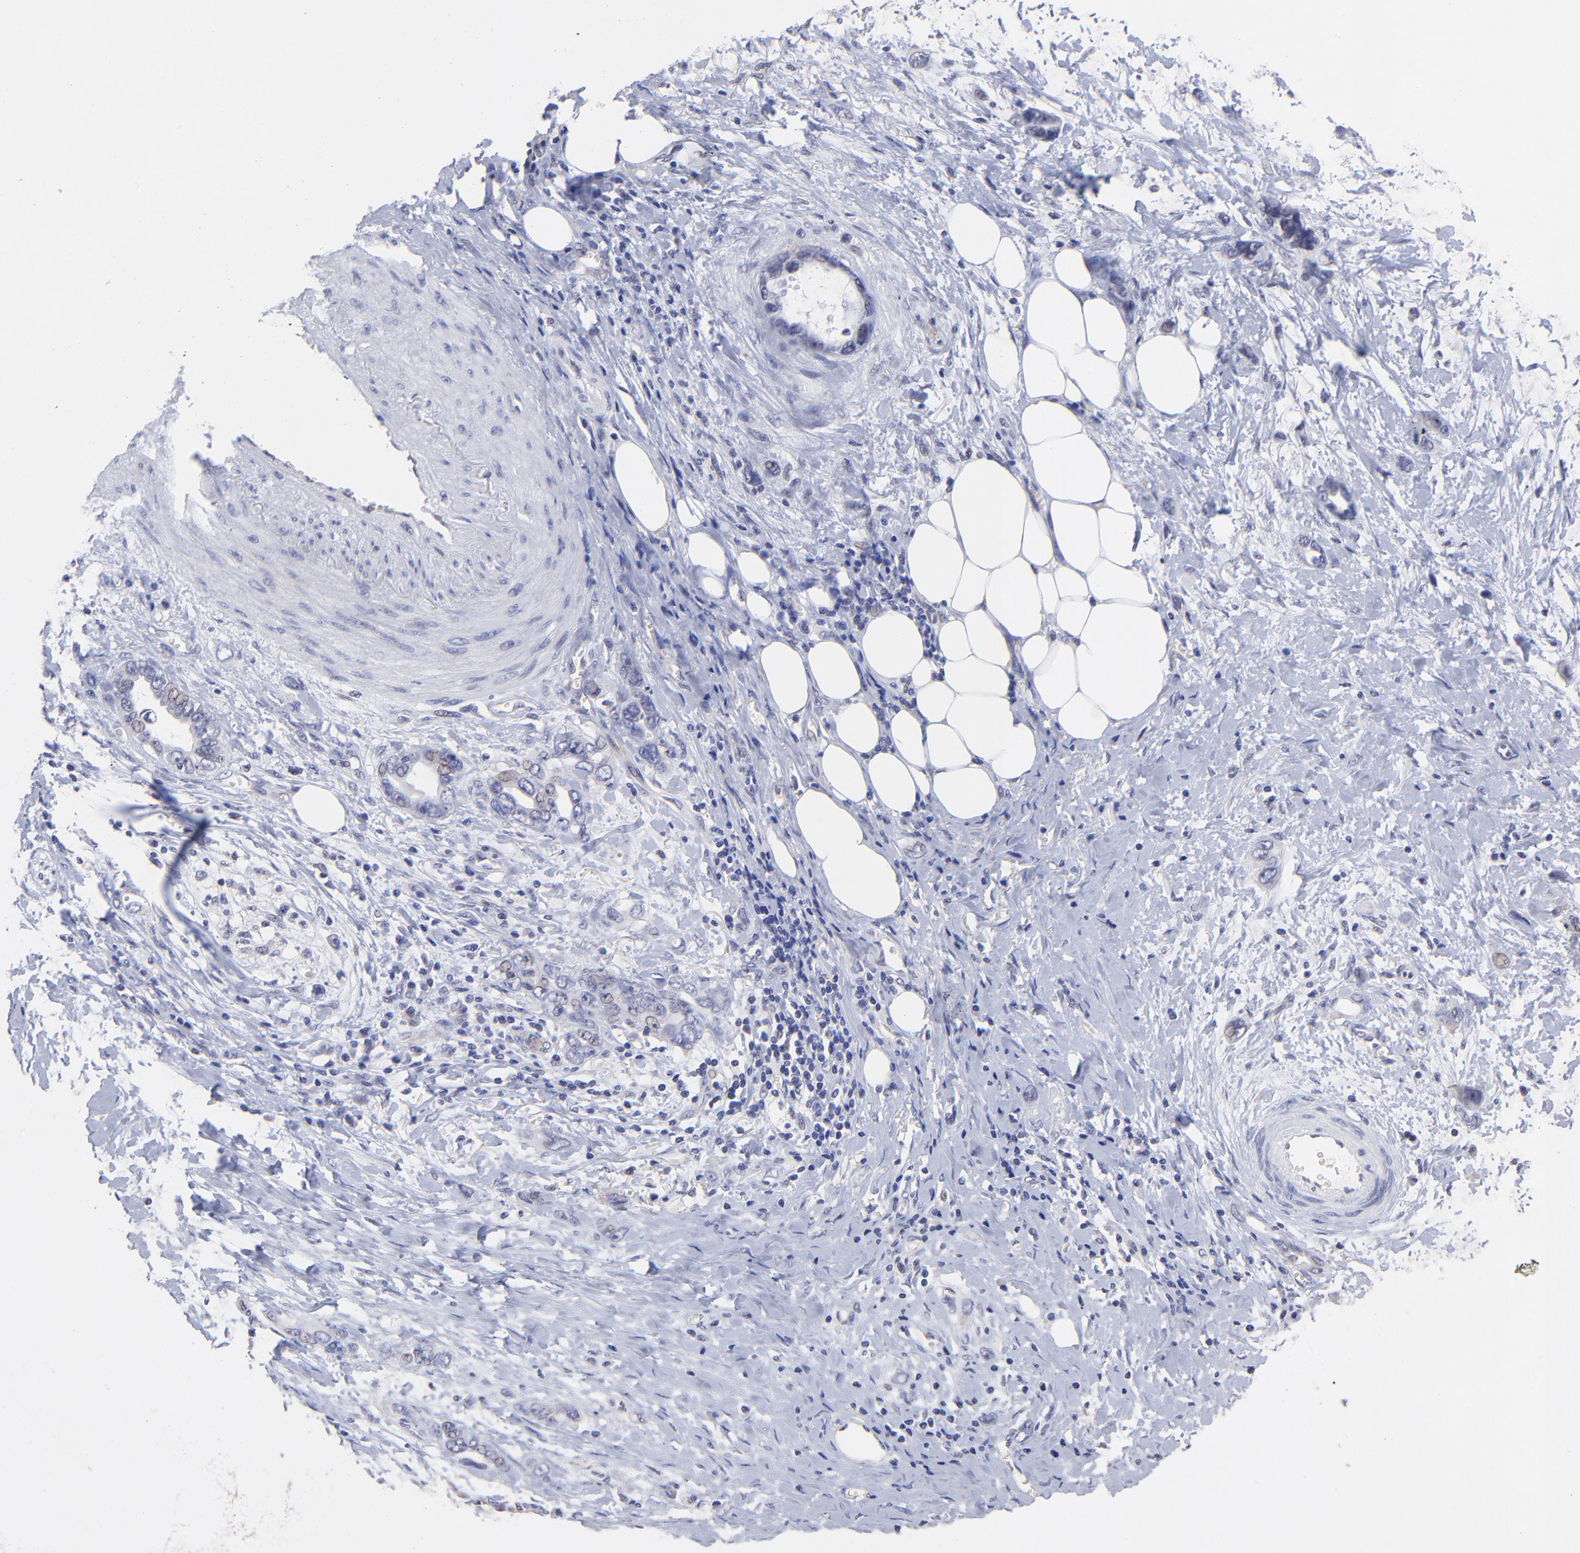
{"staining": {"intensity": "negative", "quantity": "none", "location": "none"}, "tissue": "stomach cancer", "cell_type": "Tumor cells", "image_type": "cancer", "snomed": [{"axis": "morphology", "description": "Adenocarcinoma, NOS"}, {"axis": "topography", "description": "Stomach"}], "caption": "An immunohistochemistry photomicrograph of stomach cancer is shown. There is no staining in tumor cells of stomach cancer.", "gene": "ZNF747", "patient": {"sex": "male", "age": 78}}